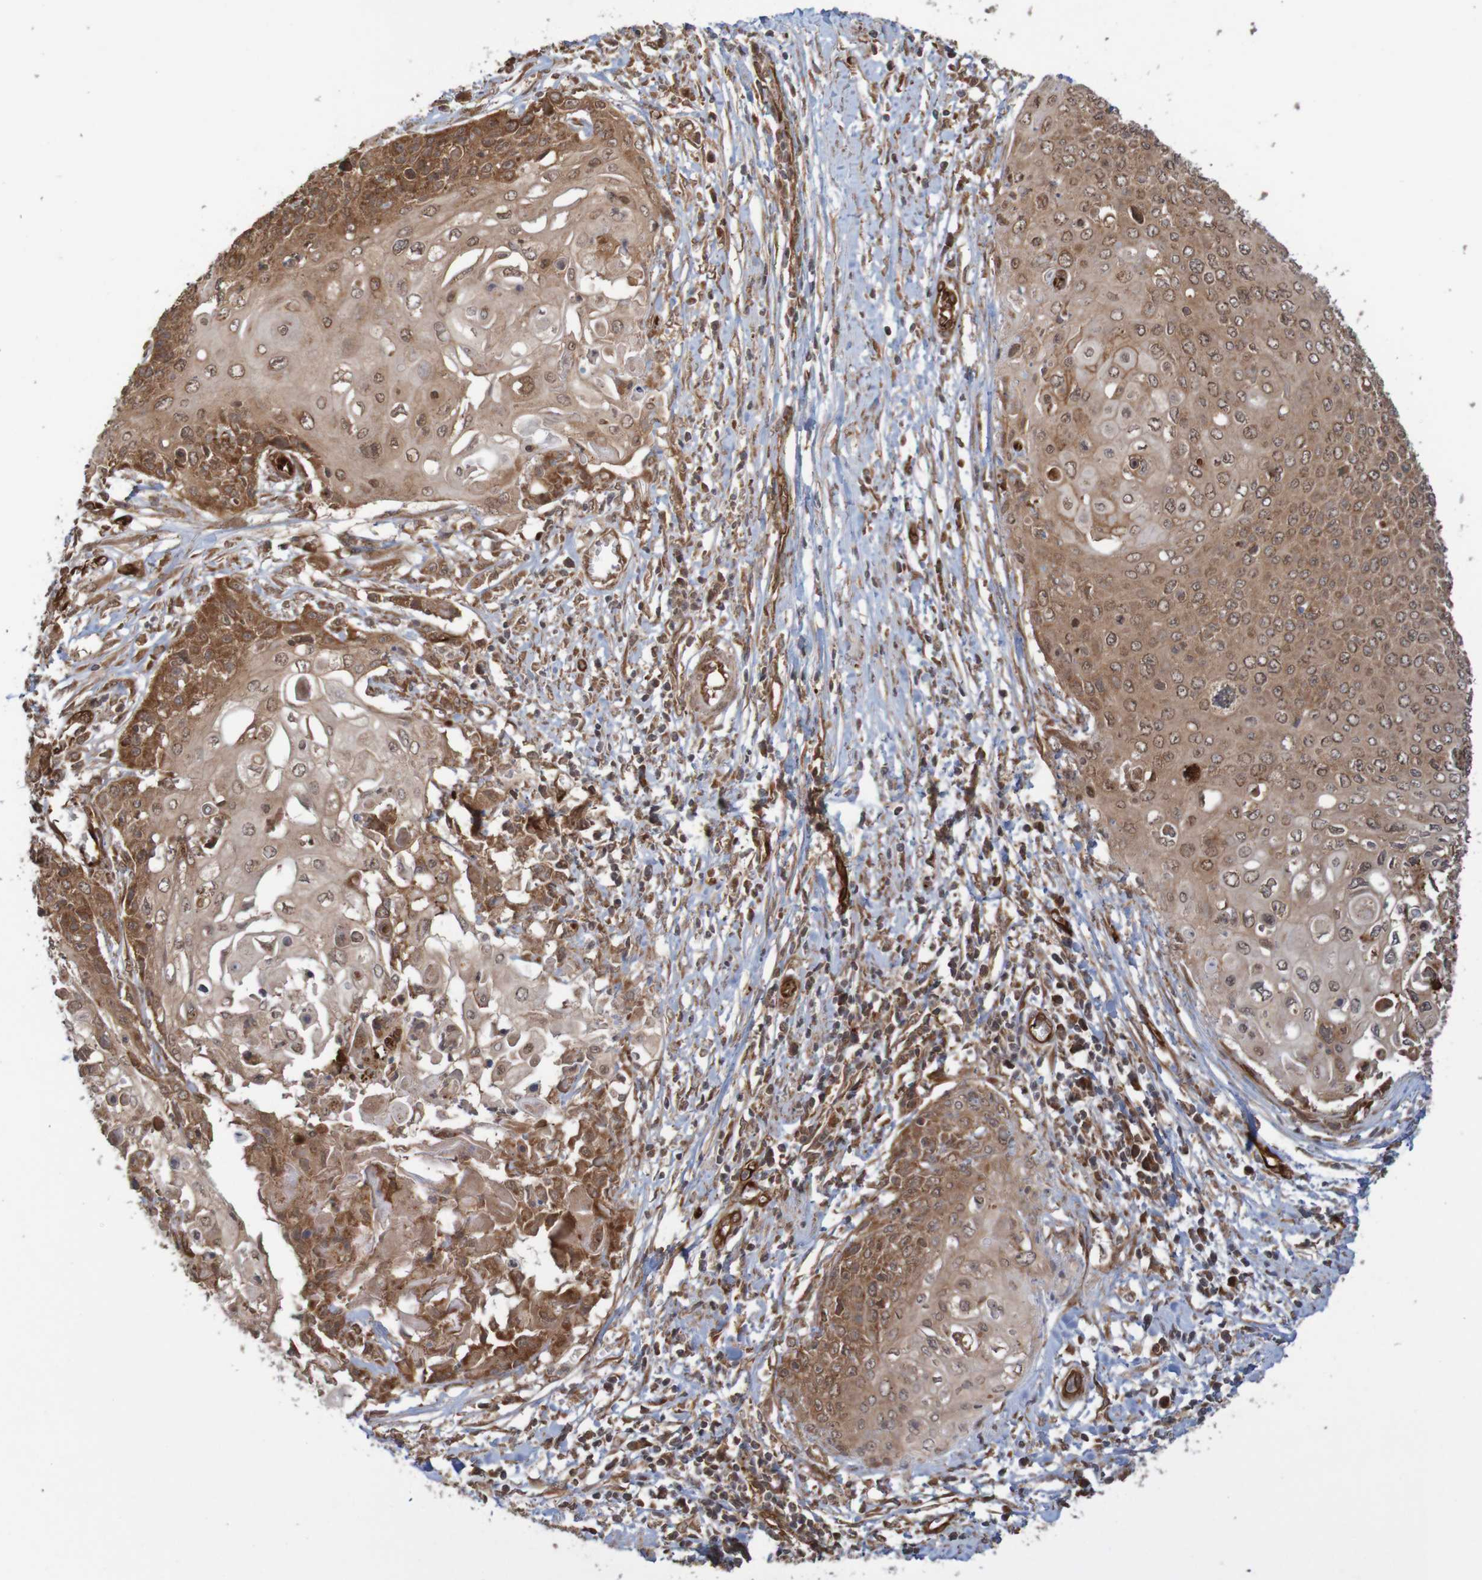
{"staining": {"intensity": "moderate", "quantity": ">75%", "location": "cytoplasmic/membranous"}, "tissue": "cervical cancer", "cell_type": "Tumor cells", "image_type": "cancer", "snomed": [{"axis": "morphology", "description": "Squamous cell carcinoma, NOS"}, {"axis": "topography", "description": "Cervix"}], "caption": "Squamous cell carcinoma (cervical) stained with IHC demonstrates moderate cytoplasmic/membranous expression in approximately >75% of tumor cells. (IHC, brightfield microscopy, high magnification).", "gene": "MRPL52", "patient": {"sex": "female", "age": 39}}